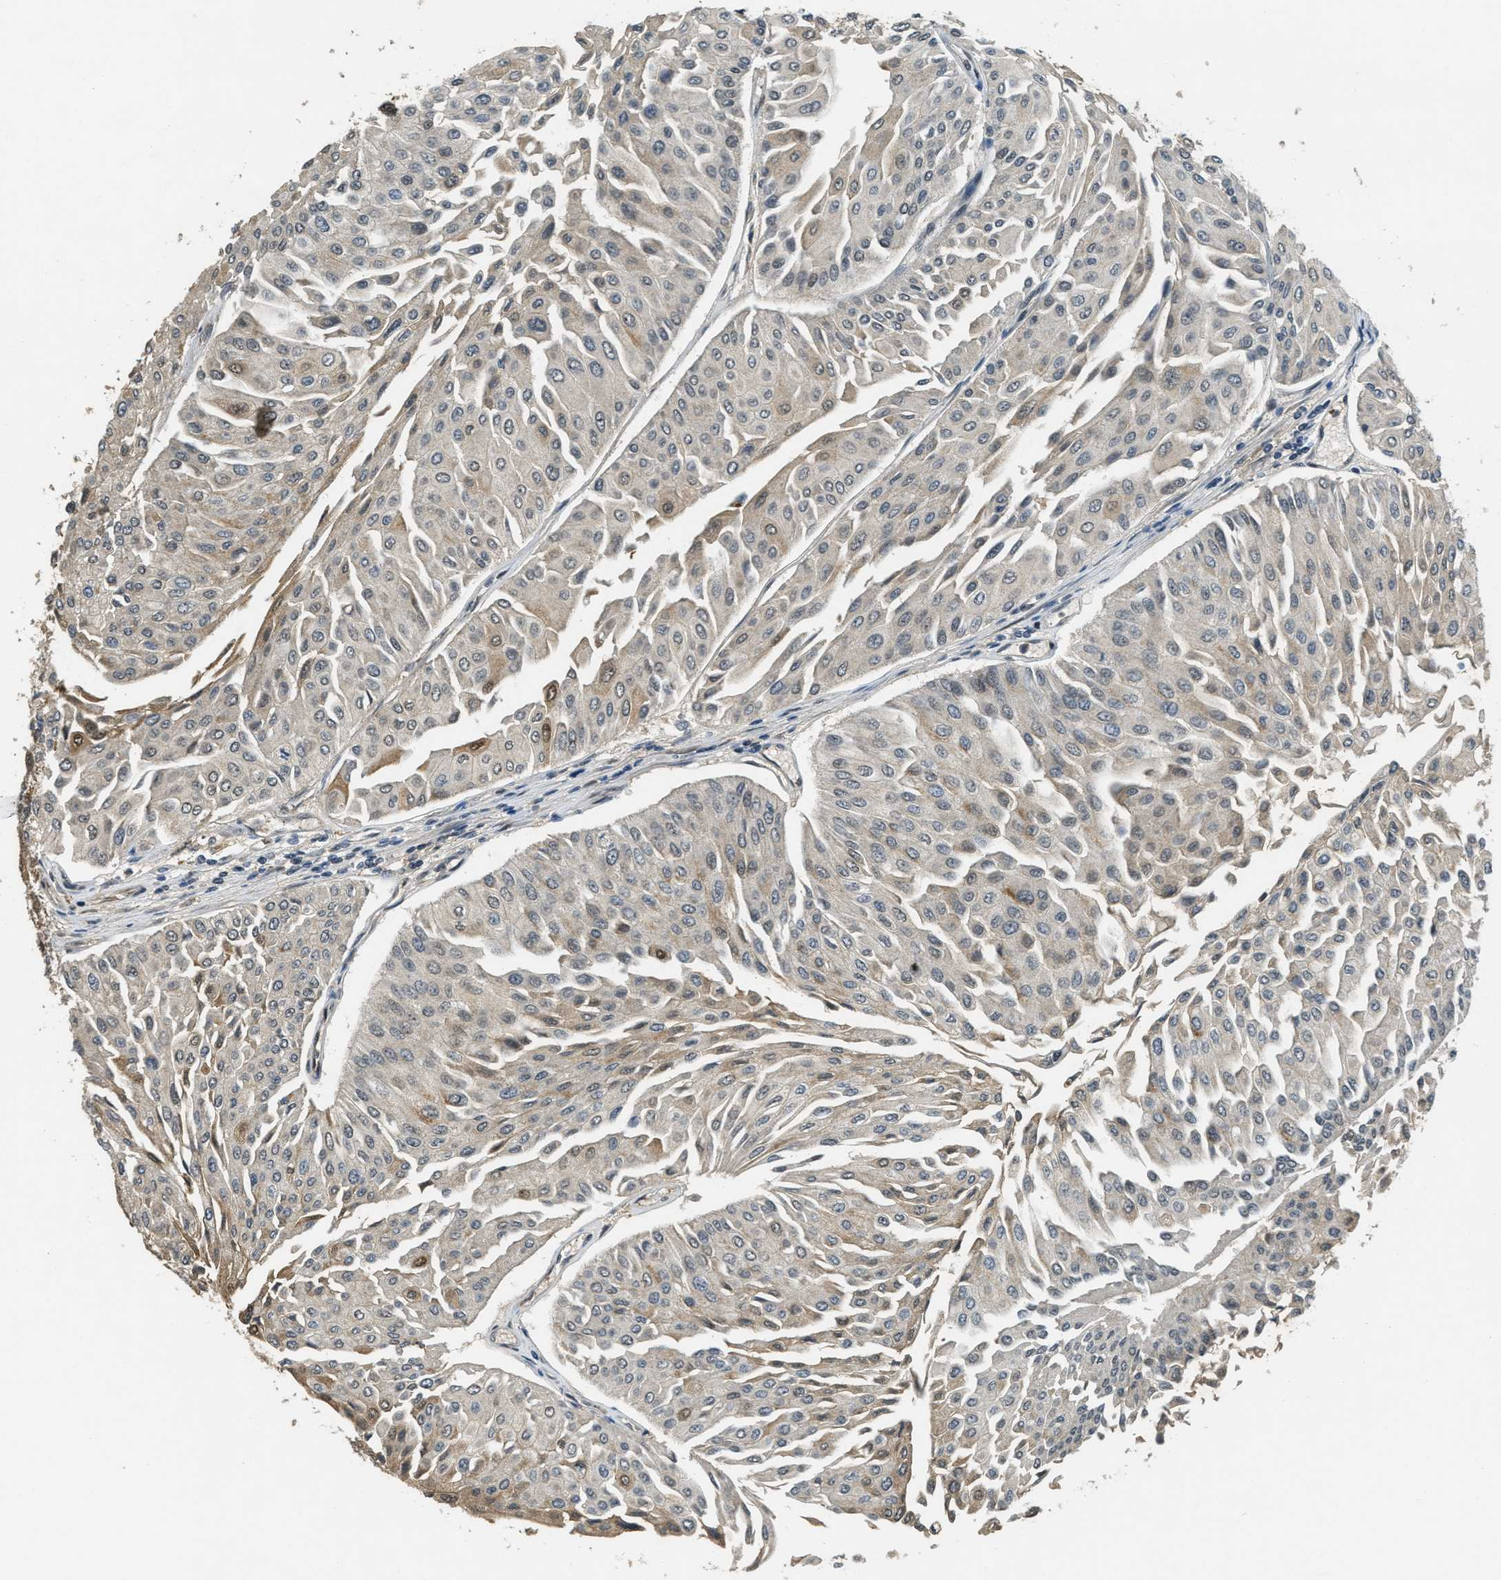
{"staining": {"intensity": "strong", "quantity": "25%-75%", "location": "nuclear"}, "tissue": "urothelial cancer", "cell_type": "Tumor cells", "image_type": "cancer", "snomed": [{"axis": "morphology", "description": "Urothelial carcinoma, Low grade"}, {"axis": "topography", "description": "Urinary bladder"}], "caption": "Strong nuclear protein expression is seen in about 25%-75% of tumor cells in urothelial cancer. The staining is performed using DAB brown chromogen to label protein expression. The nuclei are counter-stained blue using hematoxylin.", "gene": "ZNF148", "patient": {"sex": "male", "age": 67}}